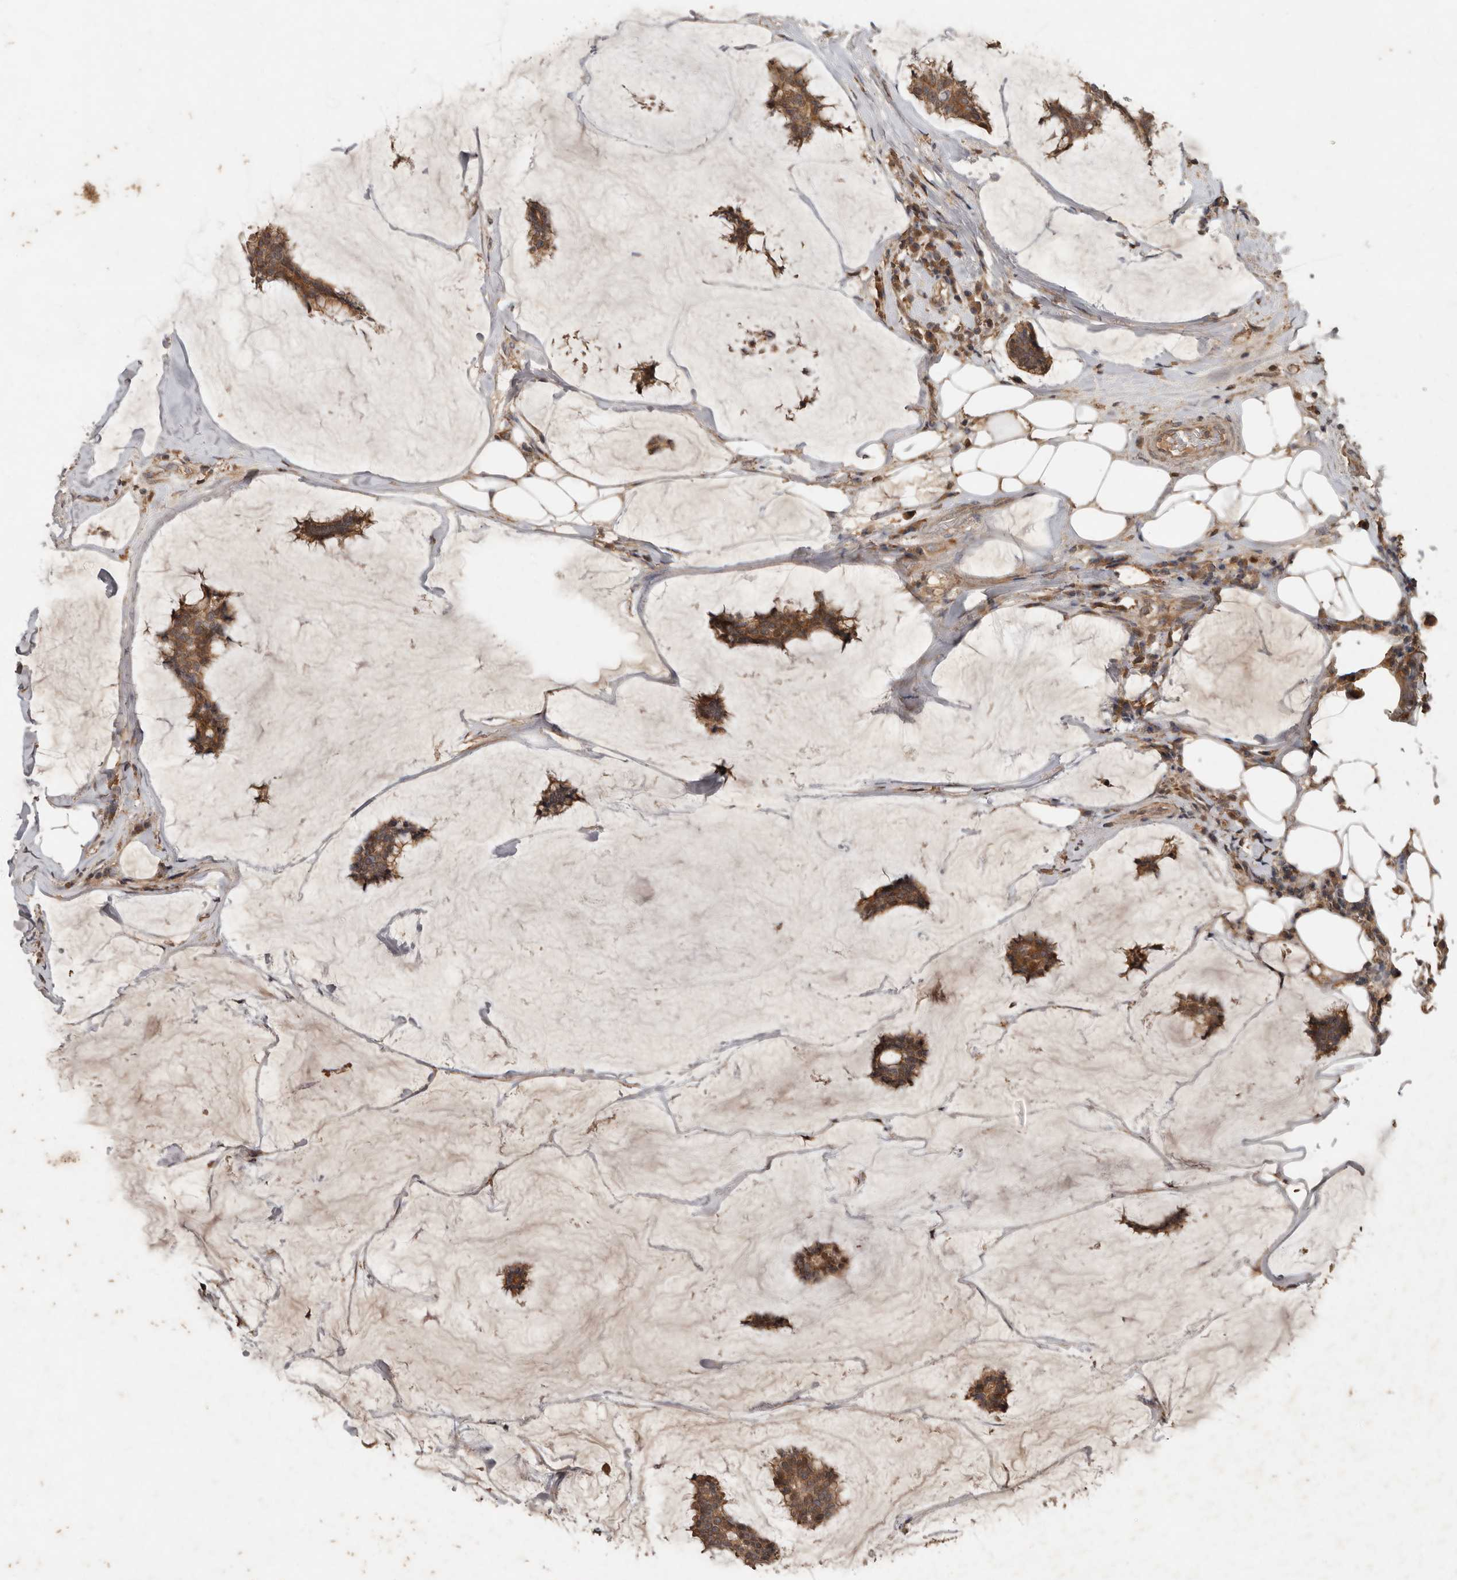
{"staining": {"intensity": "moderate", "quantity": ">75%", "location": "cytoplasmic/membranous"}, "tissue": "breast cancer", "cell_type": "Tumor cells", "image_type": "cancer", "snomed": [{"axis": "morphology", "description": "Duct carcinoma"}, {"axis": "topography", "description": "Breast"}], "caption": "IHC (DAB) staining of human breast intraductal carcinoma exhibits moderate cytoplasmic/membranous protein staining in approximately >75% of tumor cells.", "gene": "KIF26B", "patient": {"sex": "female", "age": 93}}